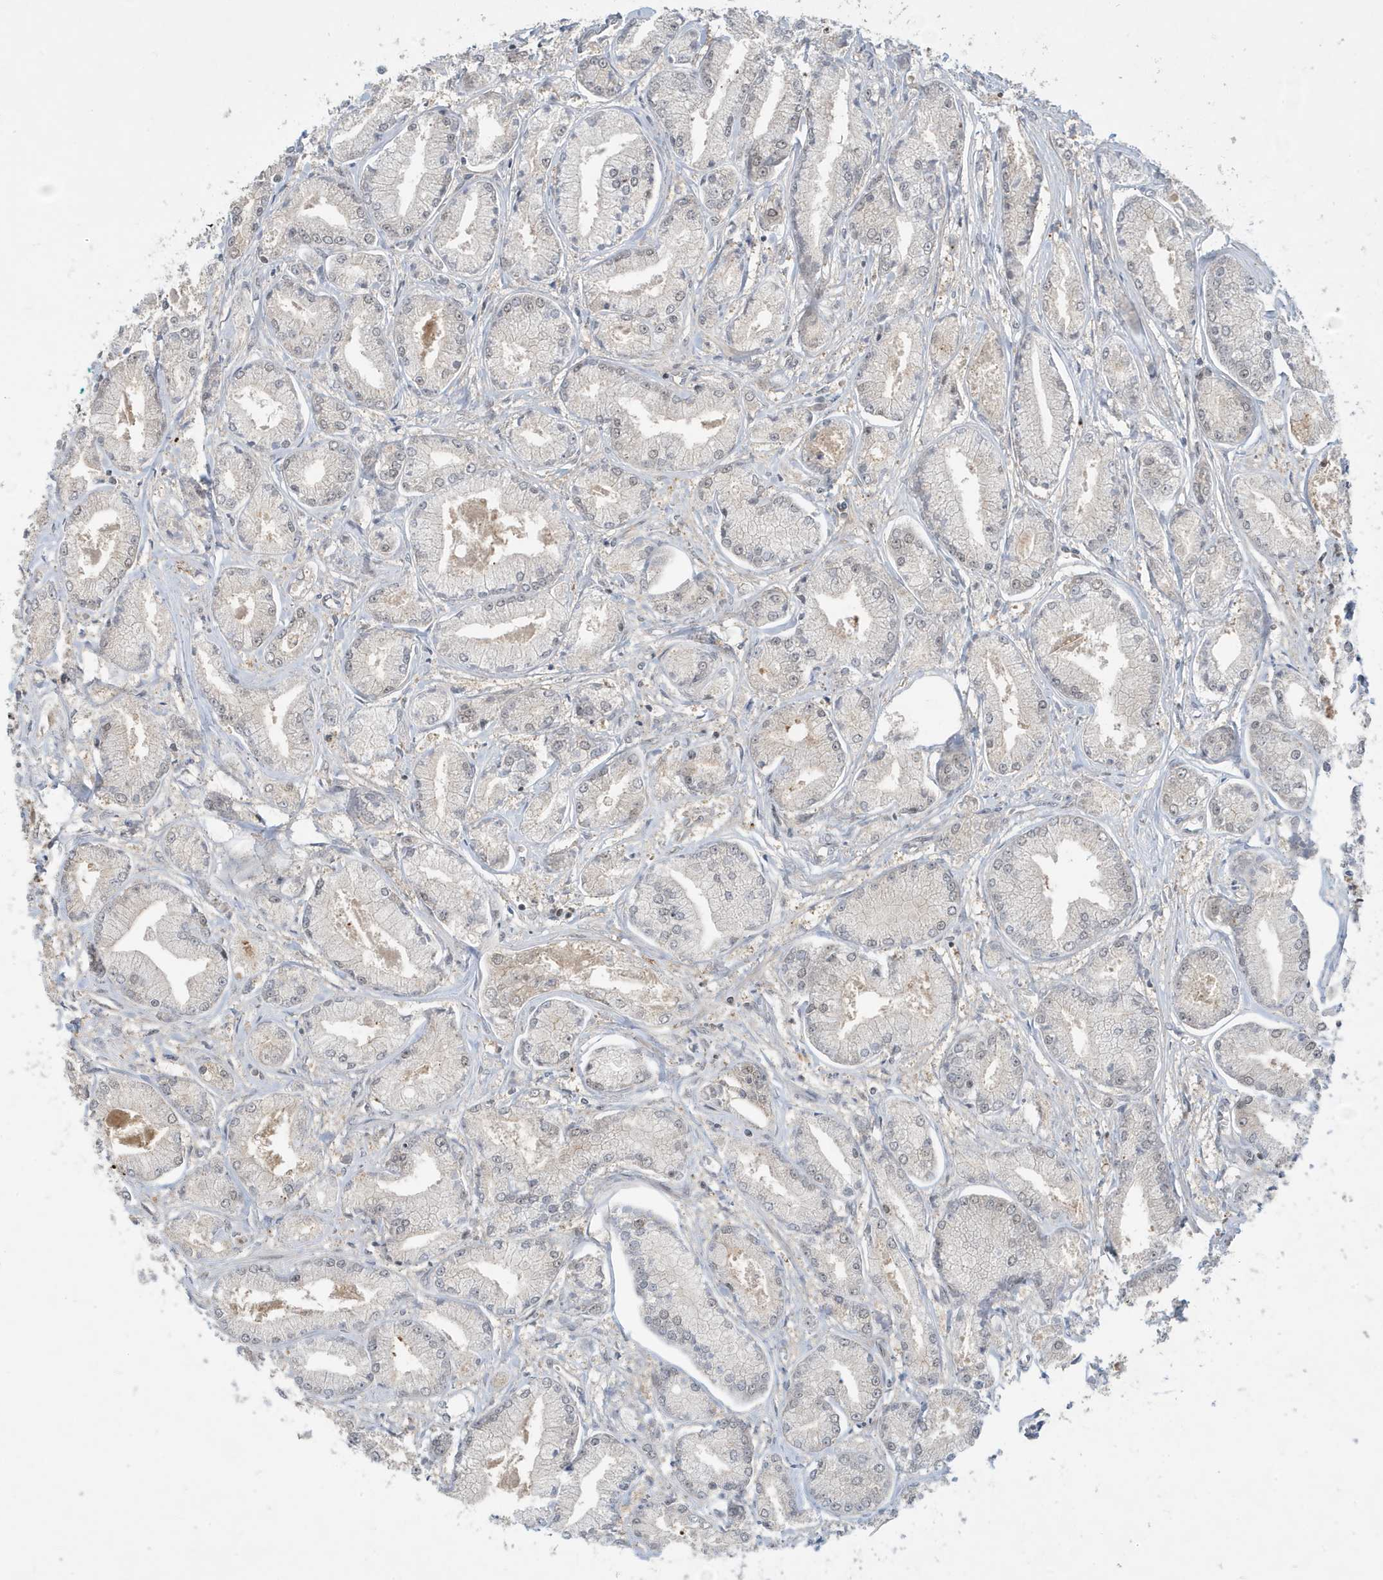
{"staining": {"intensity": "negative", "quantity": "none", "location": "none"}, "tissue": "prostate cancer", "cell_type": "Tumor cells", "image_type": "cancer", "snomed": [{"axis": "morphology", "description": "Adenocarcinoma, Low grade"}, {"axis": "topography", "description": "Prostate"}], "caption": "The photomicrograph displays no significant staining in tumor cells of prostate cancer (low-grade adenocarcinoma).", "gene": "PRRT3", "patient": {"sex": "male", "age": 60}}